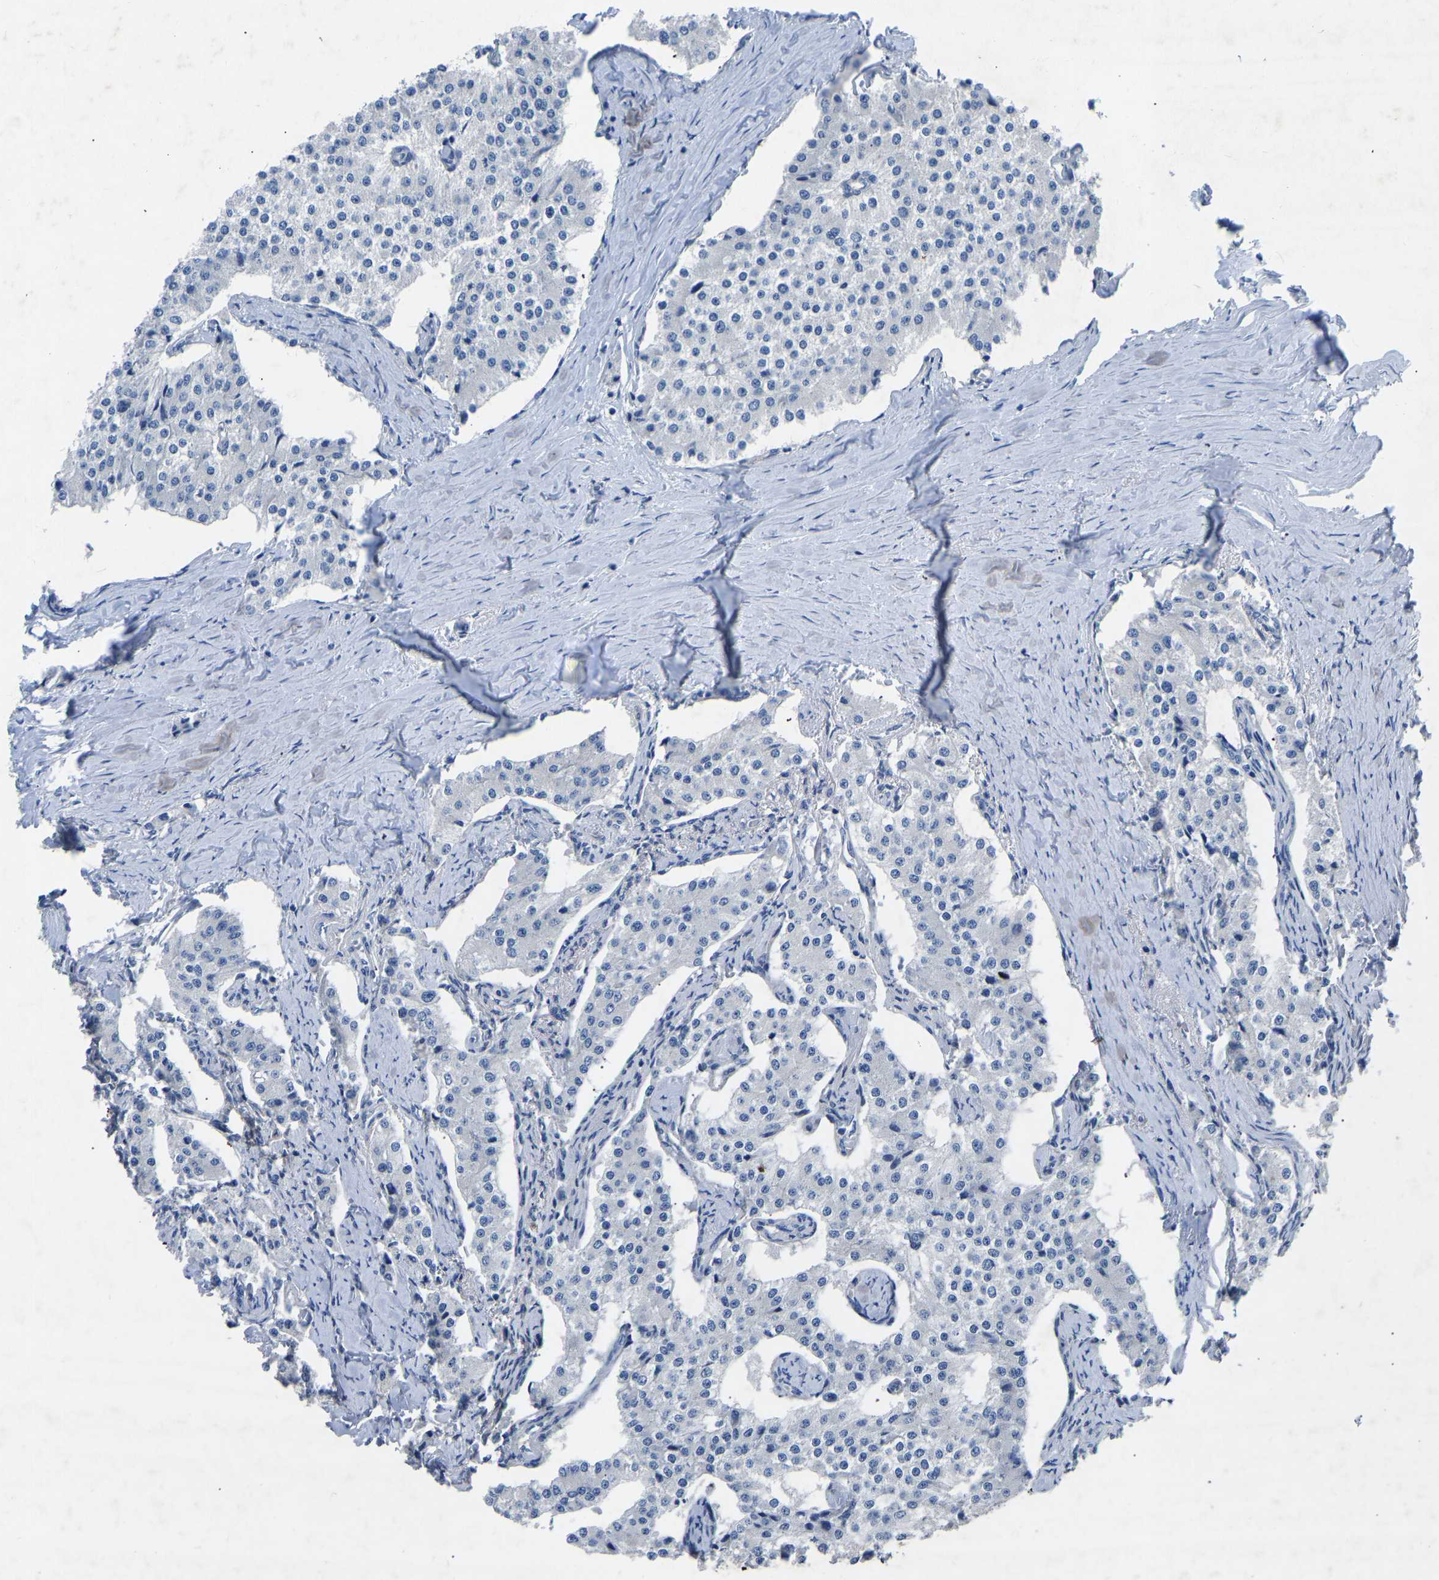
{"staining": {"intensity": "negative", "quantity": "none", "location": "none"}, "tissue": "carcinoid", "cell_type": "Tumor cells", "image_type": "cancer", "snomed": [{"axis": "morphology", "description": "Carcinoid, malignant, NOS"}, {"axis": "topography", "description": "Colon"}], "caption": "A micrograph of human malignant carcinoid is negative for staining in tumor cells.", "gene": "RBP1", "patient": {"sex": "female", "age": 52}}